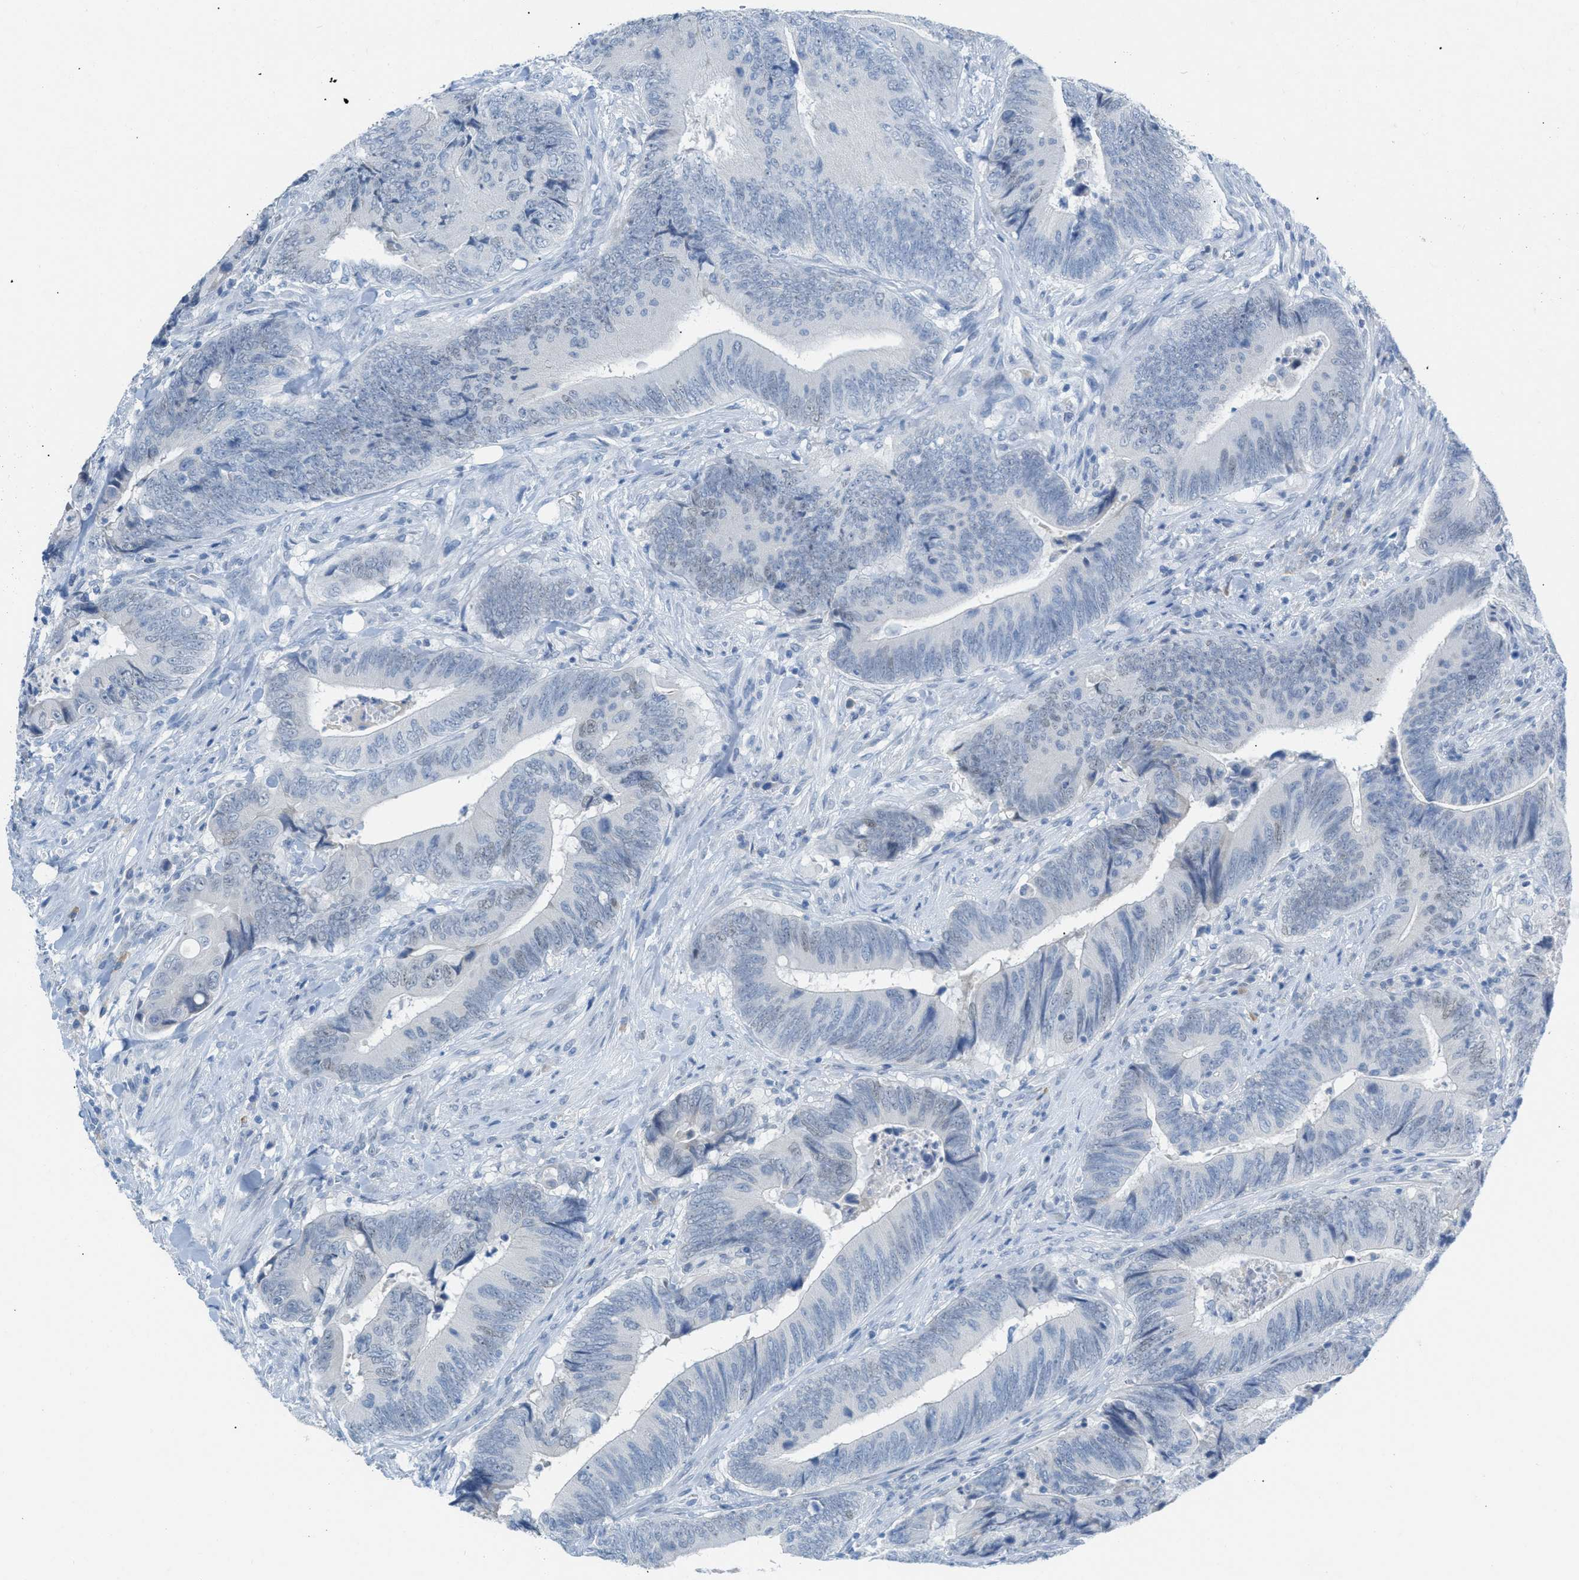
{"staining": {"intensity": "negative", "quantity": "none", "location": "none"}, "tissue": "colorectal cancer", "cell_type": "Tumor cells", "image_type": "cancer", "snomed": [{"axis": "morphology", "description": "Normal tissue, NOS"}, {"axis": "morphology", "description": "Adenocarcinoma, NOS"}, {"axis": "topography", "description": "Colon"}], "caption": "An immunohistochemistry photomicrograph of adenocarcinoma (colorectal) is shown. There is no staining in tumor cells of adenocarcinoma (colorectal).", "gene": "HSF2", "patient": {"sex": "male", "age": 56}}